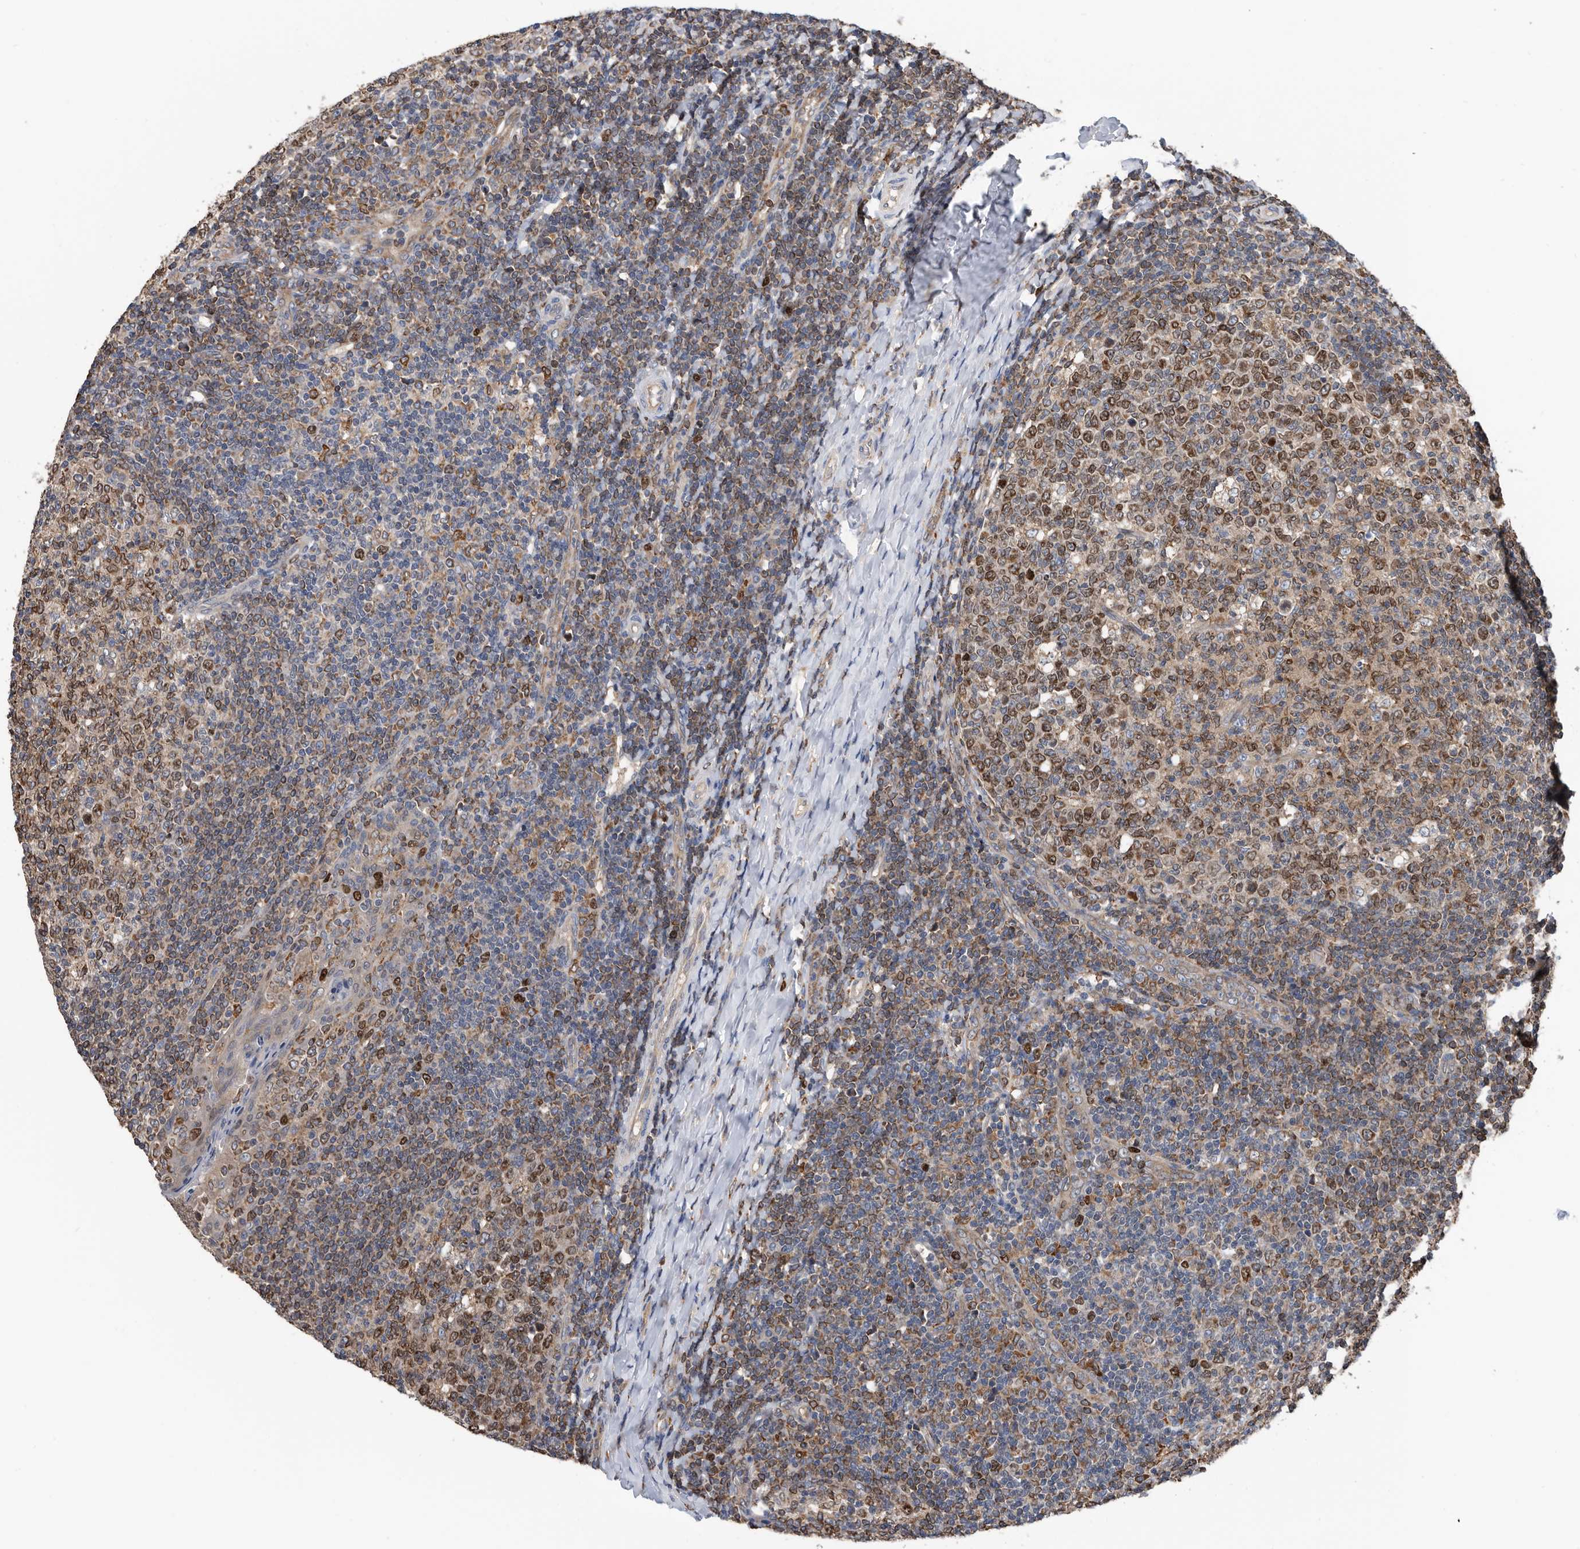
{"staining": {"intensity": "moderate", "quantity": "25%-75%", "location": "cytoplasmic/membranous,nuclear"}, "tissue": "tonsil", "cell_type": "Germinal center cells", "image_type": "normal", "snomed": [{"axis": "morphology", "description": "Normal tissue, NOS"}, {"axis": "topography", "description": "Tonsil"}], "caption": "The image shows immunohistochemical staining of unremarkable tonsil. There is moderate cytoplasmic/membranous,nuclear positivity is appreciated in approximately 25%-75% of germinal center cells.", "gene": "ATAD2", "patient": {"sex": "female", "age": 19}}